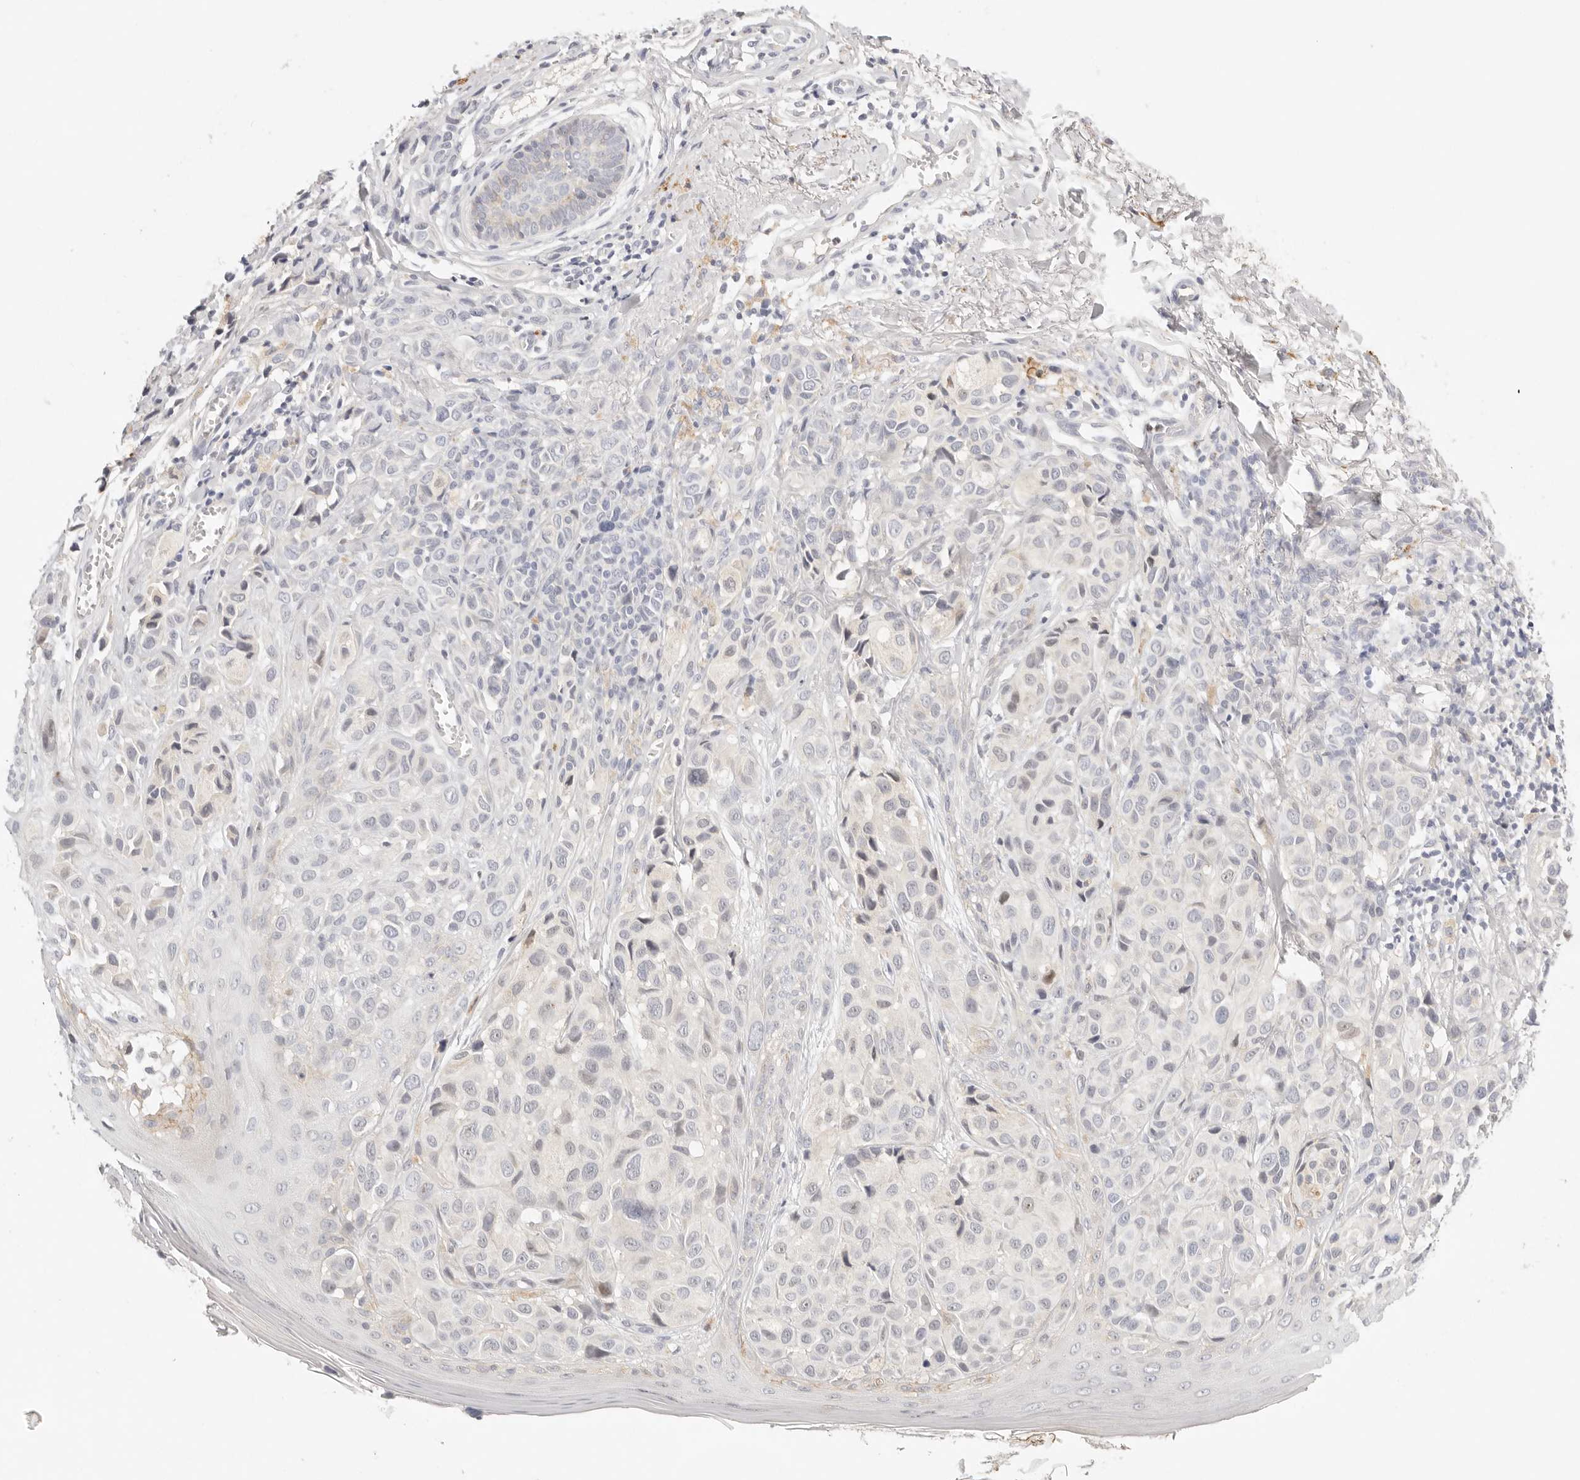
{"staining": {"intensity": "weak", "quantity": "<25%", "location": "nuclear"}, "tissue": "melanoma", "cell_type": "Tumor cells", "image_type": "cancer", "snomed": [{"axis": "morphology", "description": "Malignant melanoma, NOS"}, {"axis": "topography", "description": "Skin"}], "caption": "An immunohistochemistry image of malignant melanoma is shown. There is no staining in tumor cells of malignant melanoma.", "gene": "CEP120", "patient": {"sex": "female", "age": 58}}